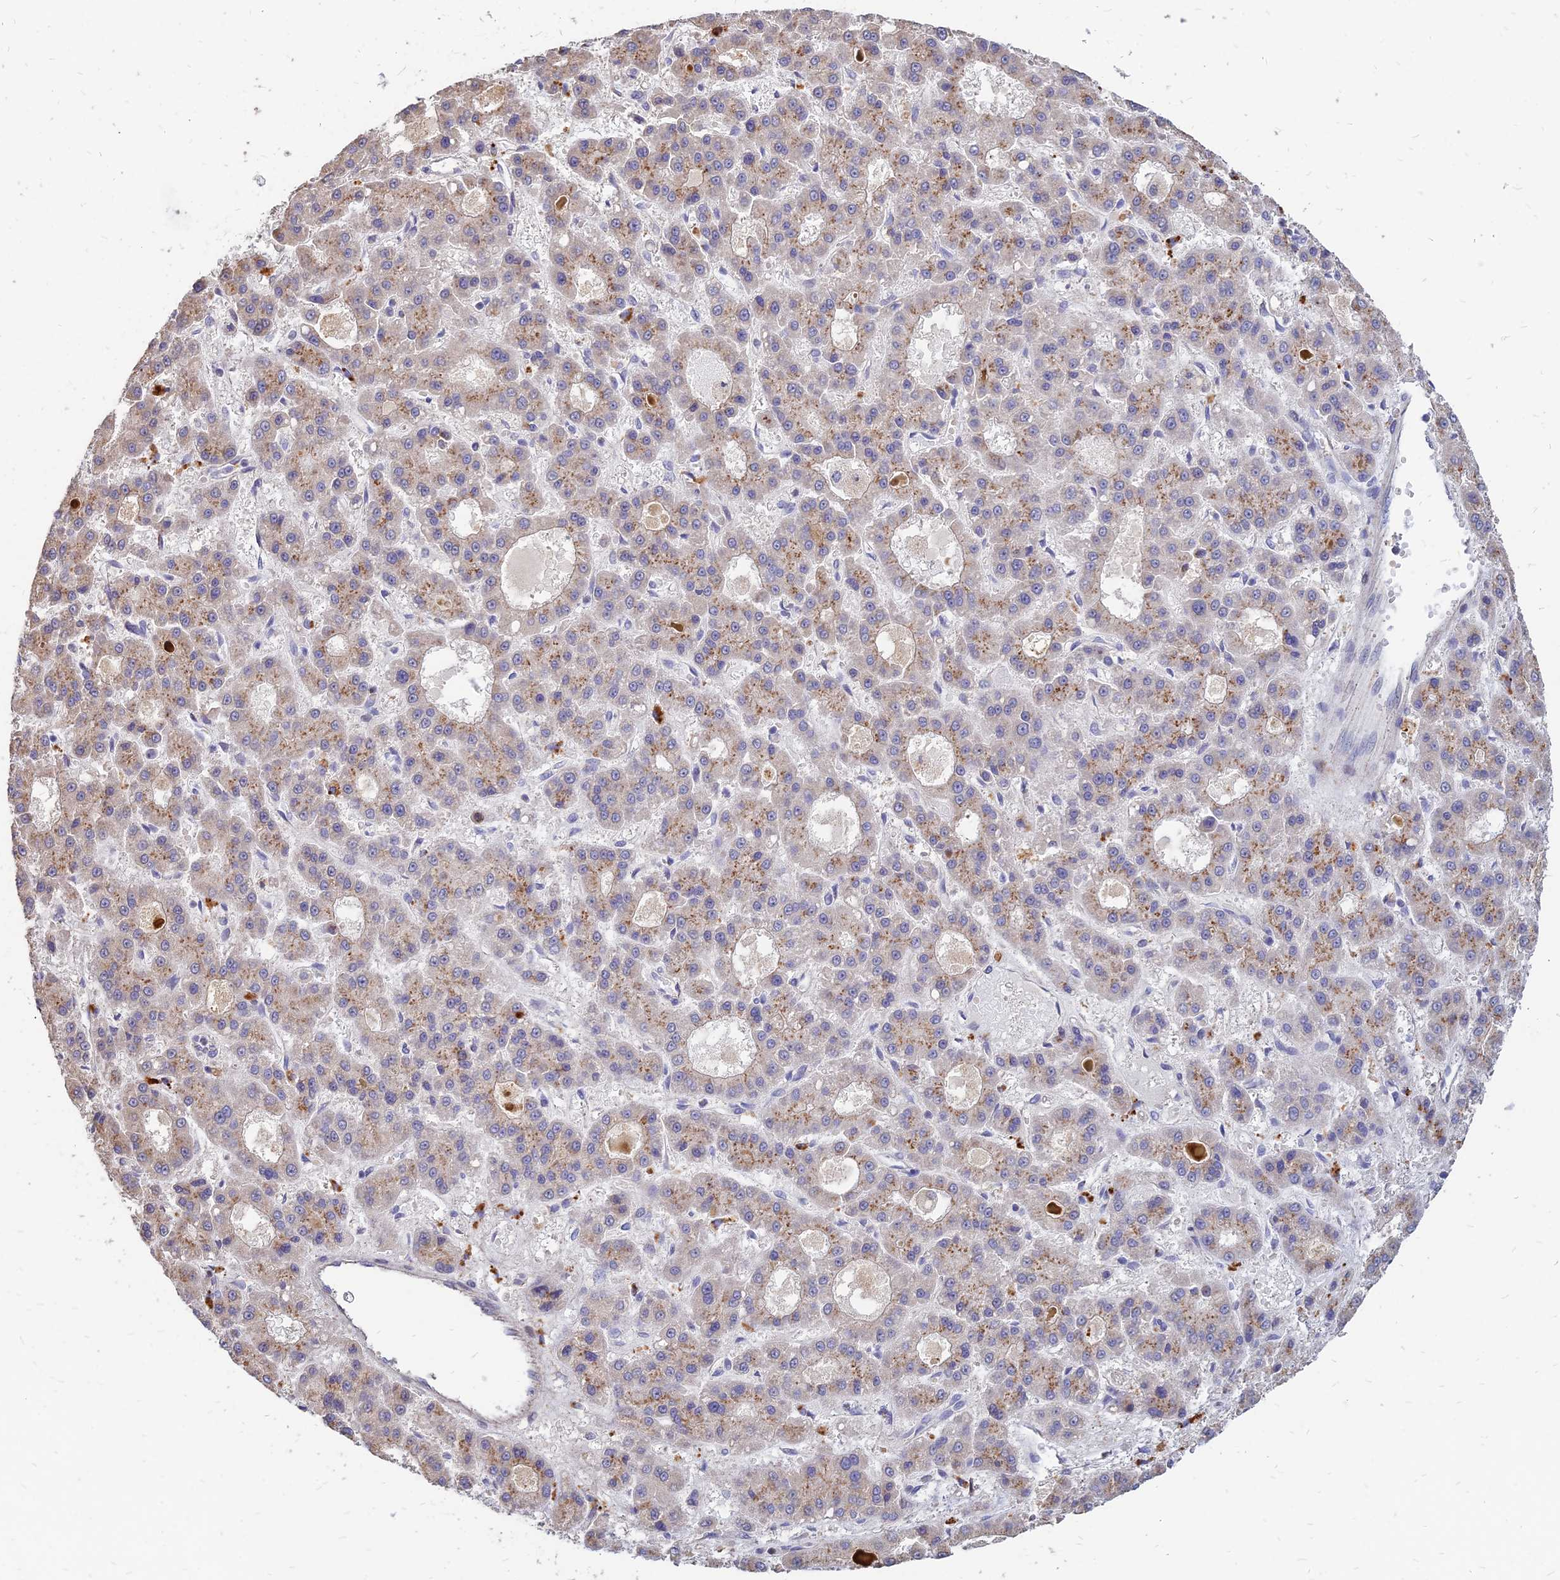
{"staining": {"intensity": "moderate", "quantity": "25%-75%", "location": "cytoplasmic/membranous"}, "tissue": "liver cancer", "cell_type": "Tumor cells", "image_type": "cancer", "snomed": [{"axis": "morphology", "description": "Carcinoma, Hepatocellular, NOS"}, {"axis": "topography", "description": "Liver"}], "caption": "An image of liver hepatocellular carcinoma stained for a protein demonstrates moderate cytoplasmic/membranous brown staining in tumor cells.", "gene": "ST3GAL6", "patient": {"sex": "male", "age": 70}}